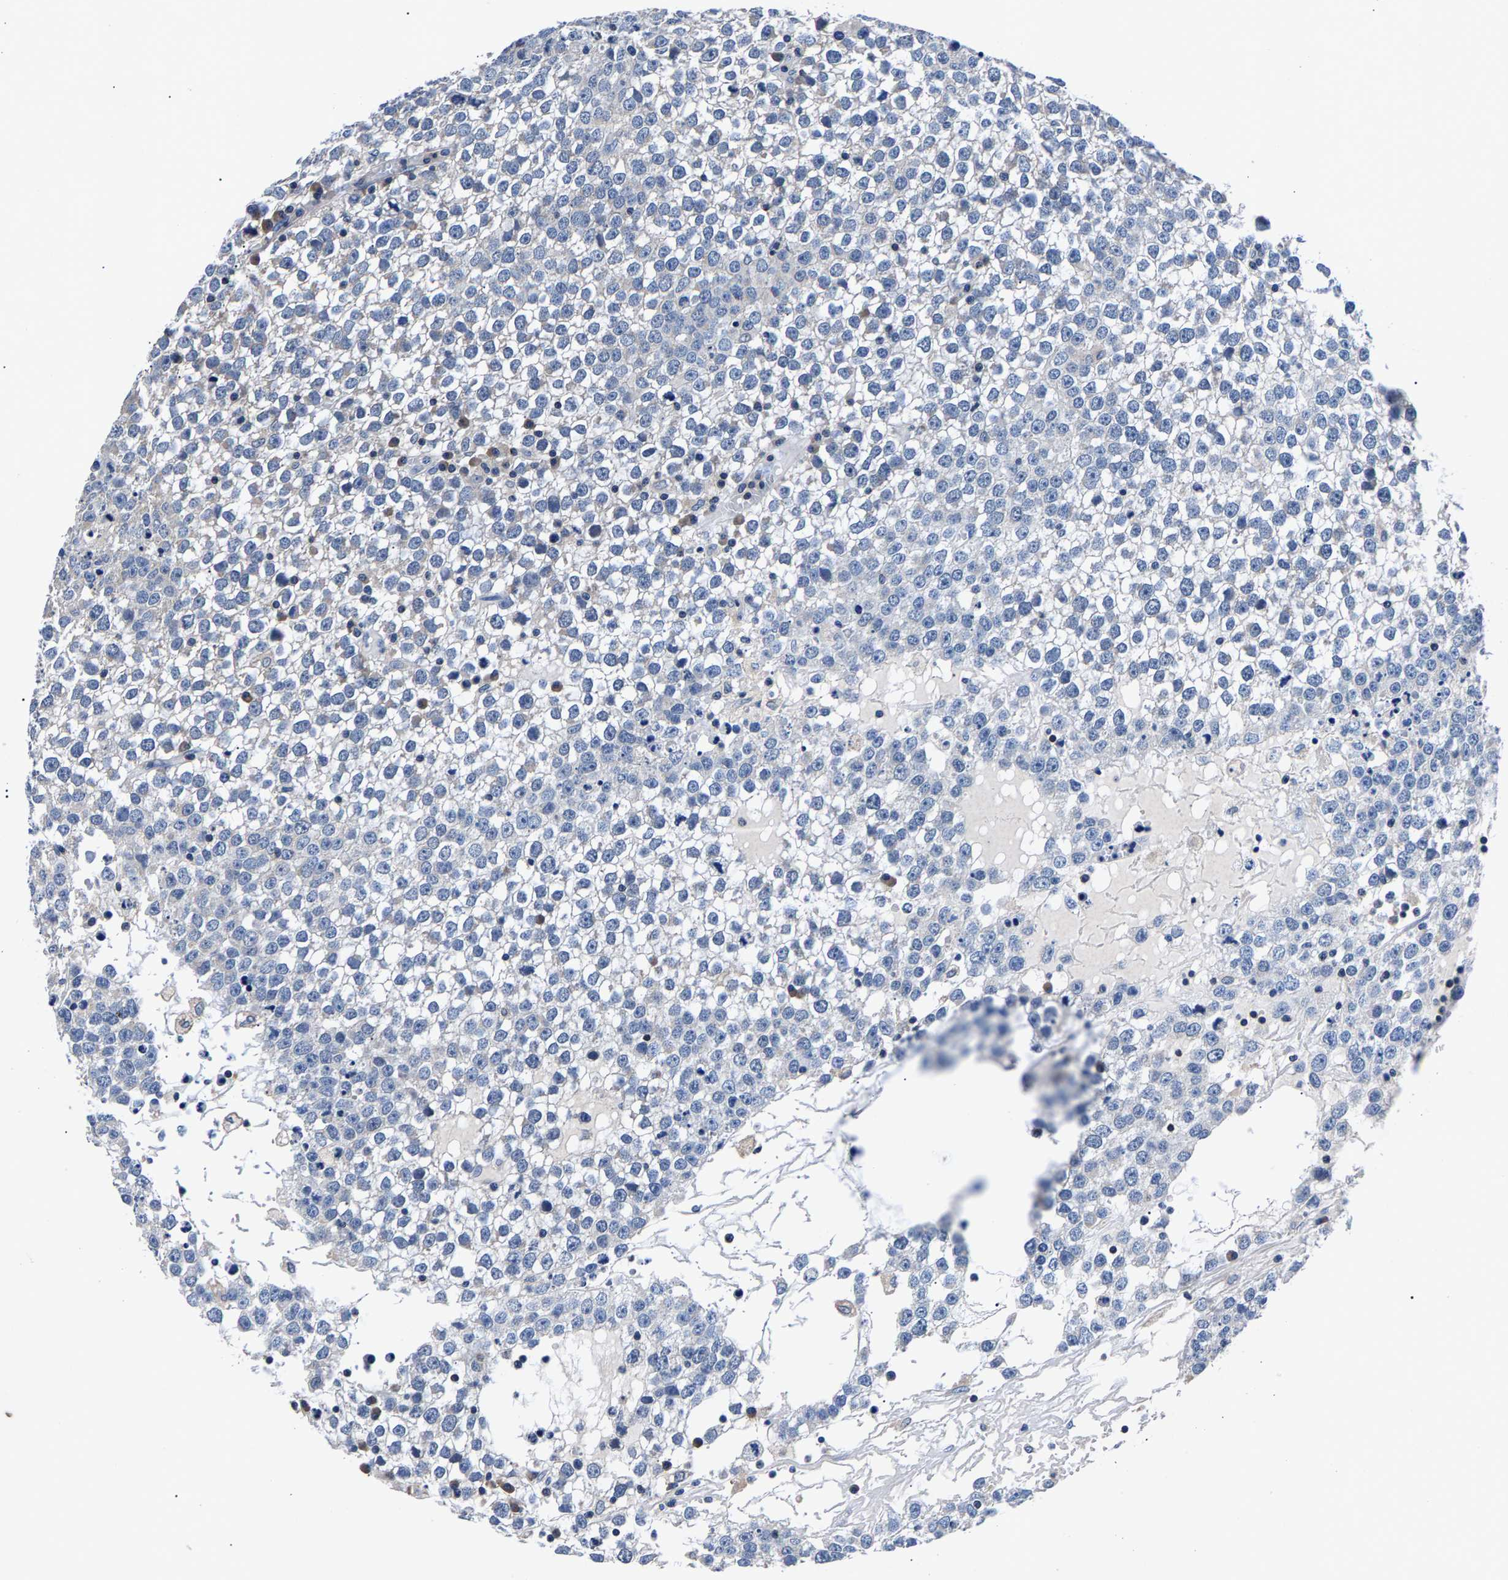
{"staining": {"intensity": "negative", "quantity": "none", "location": "none"}, "tissue": "testis cancer", "cell_type": "Tumor cells", "image_type": "cancer", "snomed": [{"axis": "morphology", "description": "Seminoma, NOS"}, {"axis": "topography", "description": "Testis"}], "caption": "DAB (3,3'-diaminobenzidine) immunohistochemical staining of testis seminoma shows no significant staining in tumor cells. (DAB immunohistochemistry (IHC), high magnification).", "gene": "PHF24", "patient": {"sex": "male", "age": 65}}